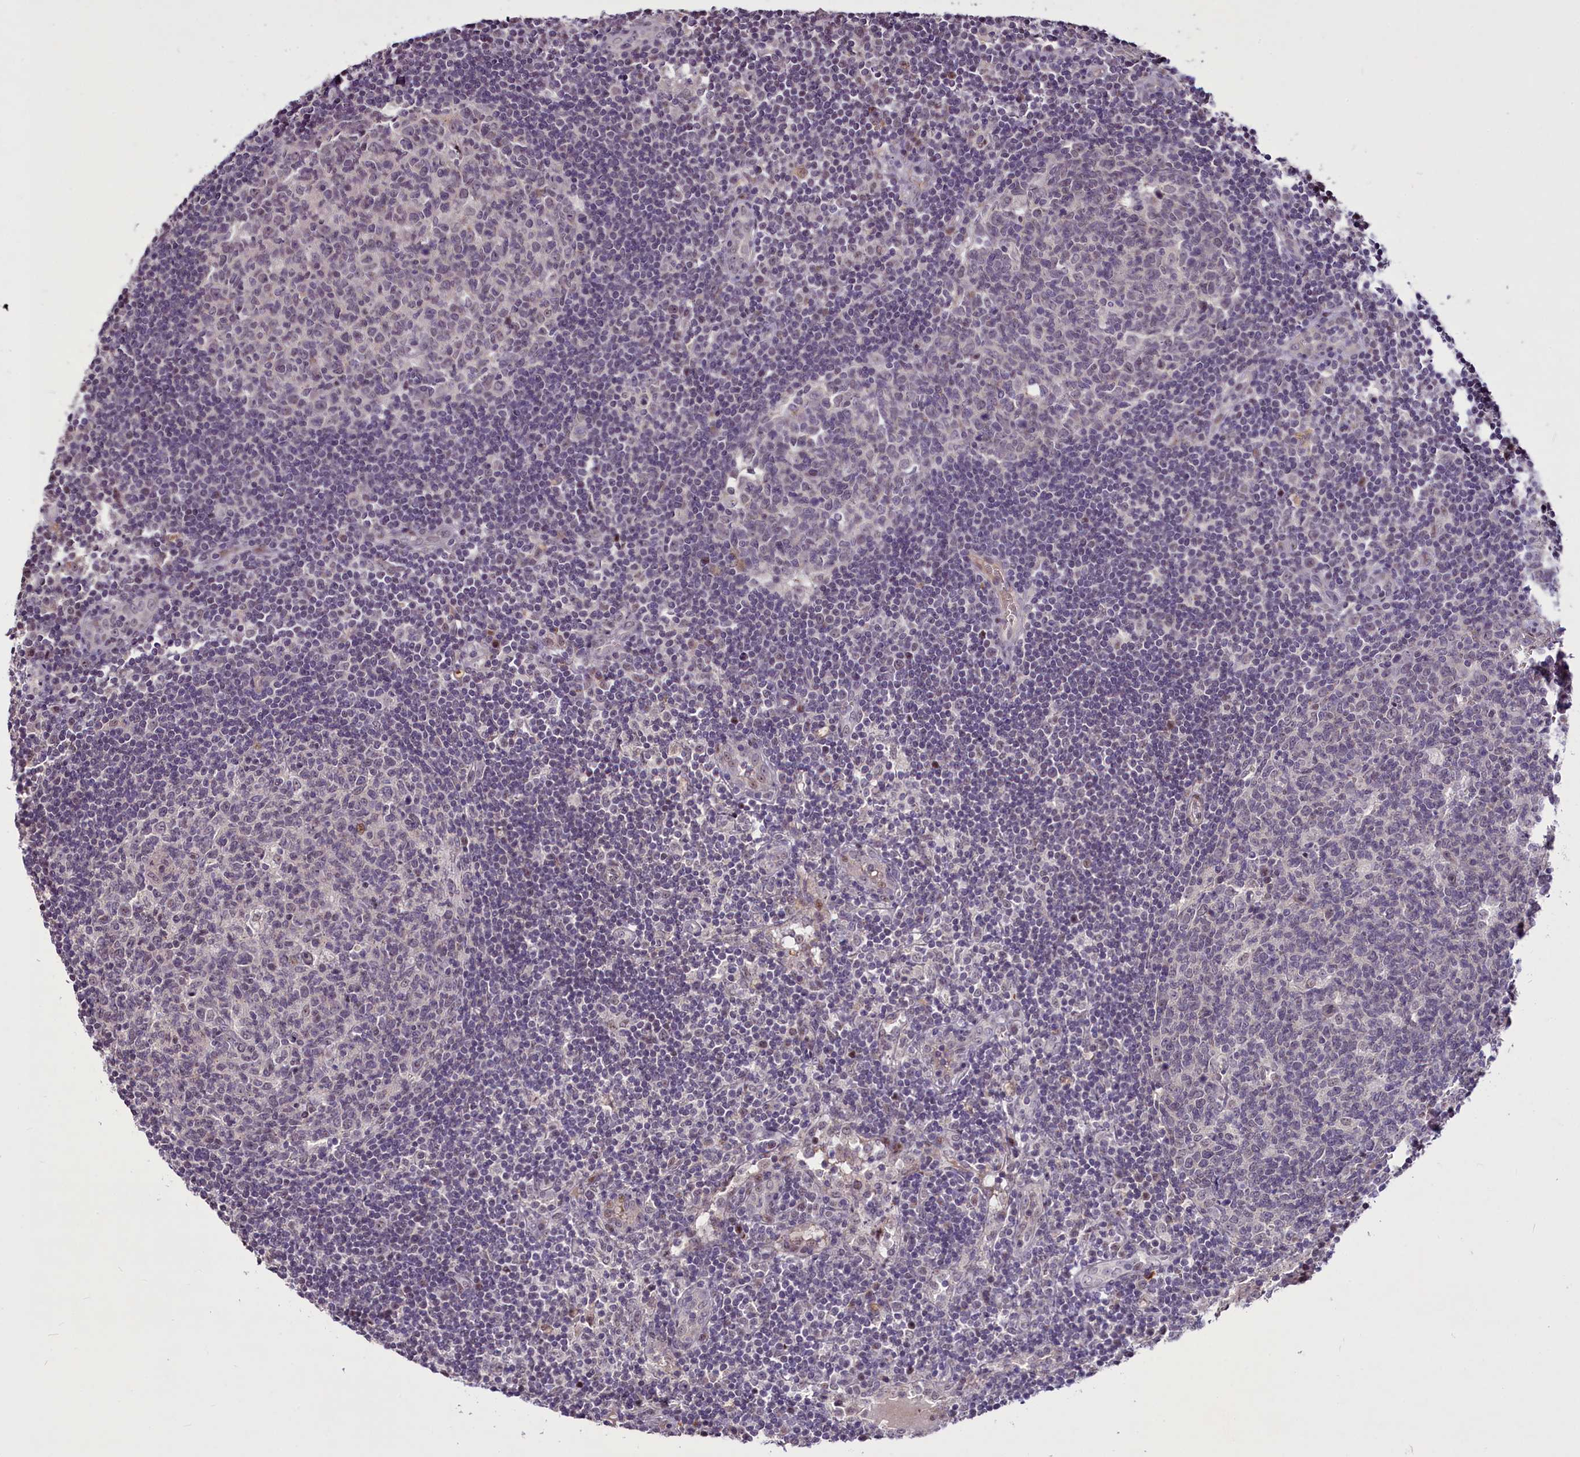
{"staining": {"intensity": "weak", "quantity": "<25%", "location": "nuclear"}, "tissue": "lymph node", "cell_type": "Germinal center cells", "image_type": "normal", "snomed": [{"axis": "morphology", "description": "Normal tissue, NOS"}, {"axis": "topography", "description": "Lymph node"}], "caption": "Immunohistochemistry of normal human lymph node displays no positivity in germinal center cells.", "gene": "SUSD3", "patient": {"sex": "female", "age": 73}}